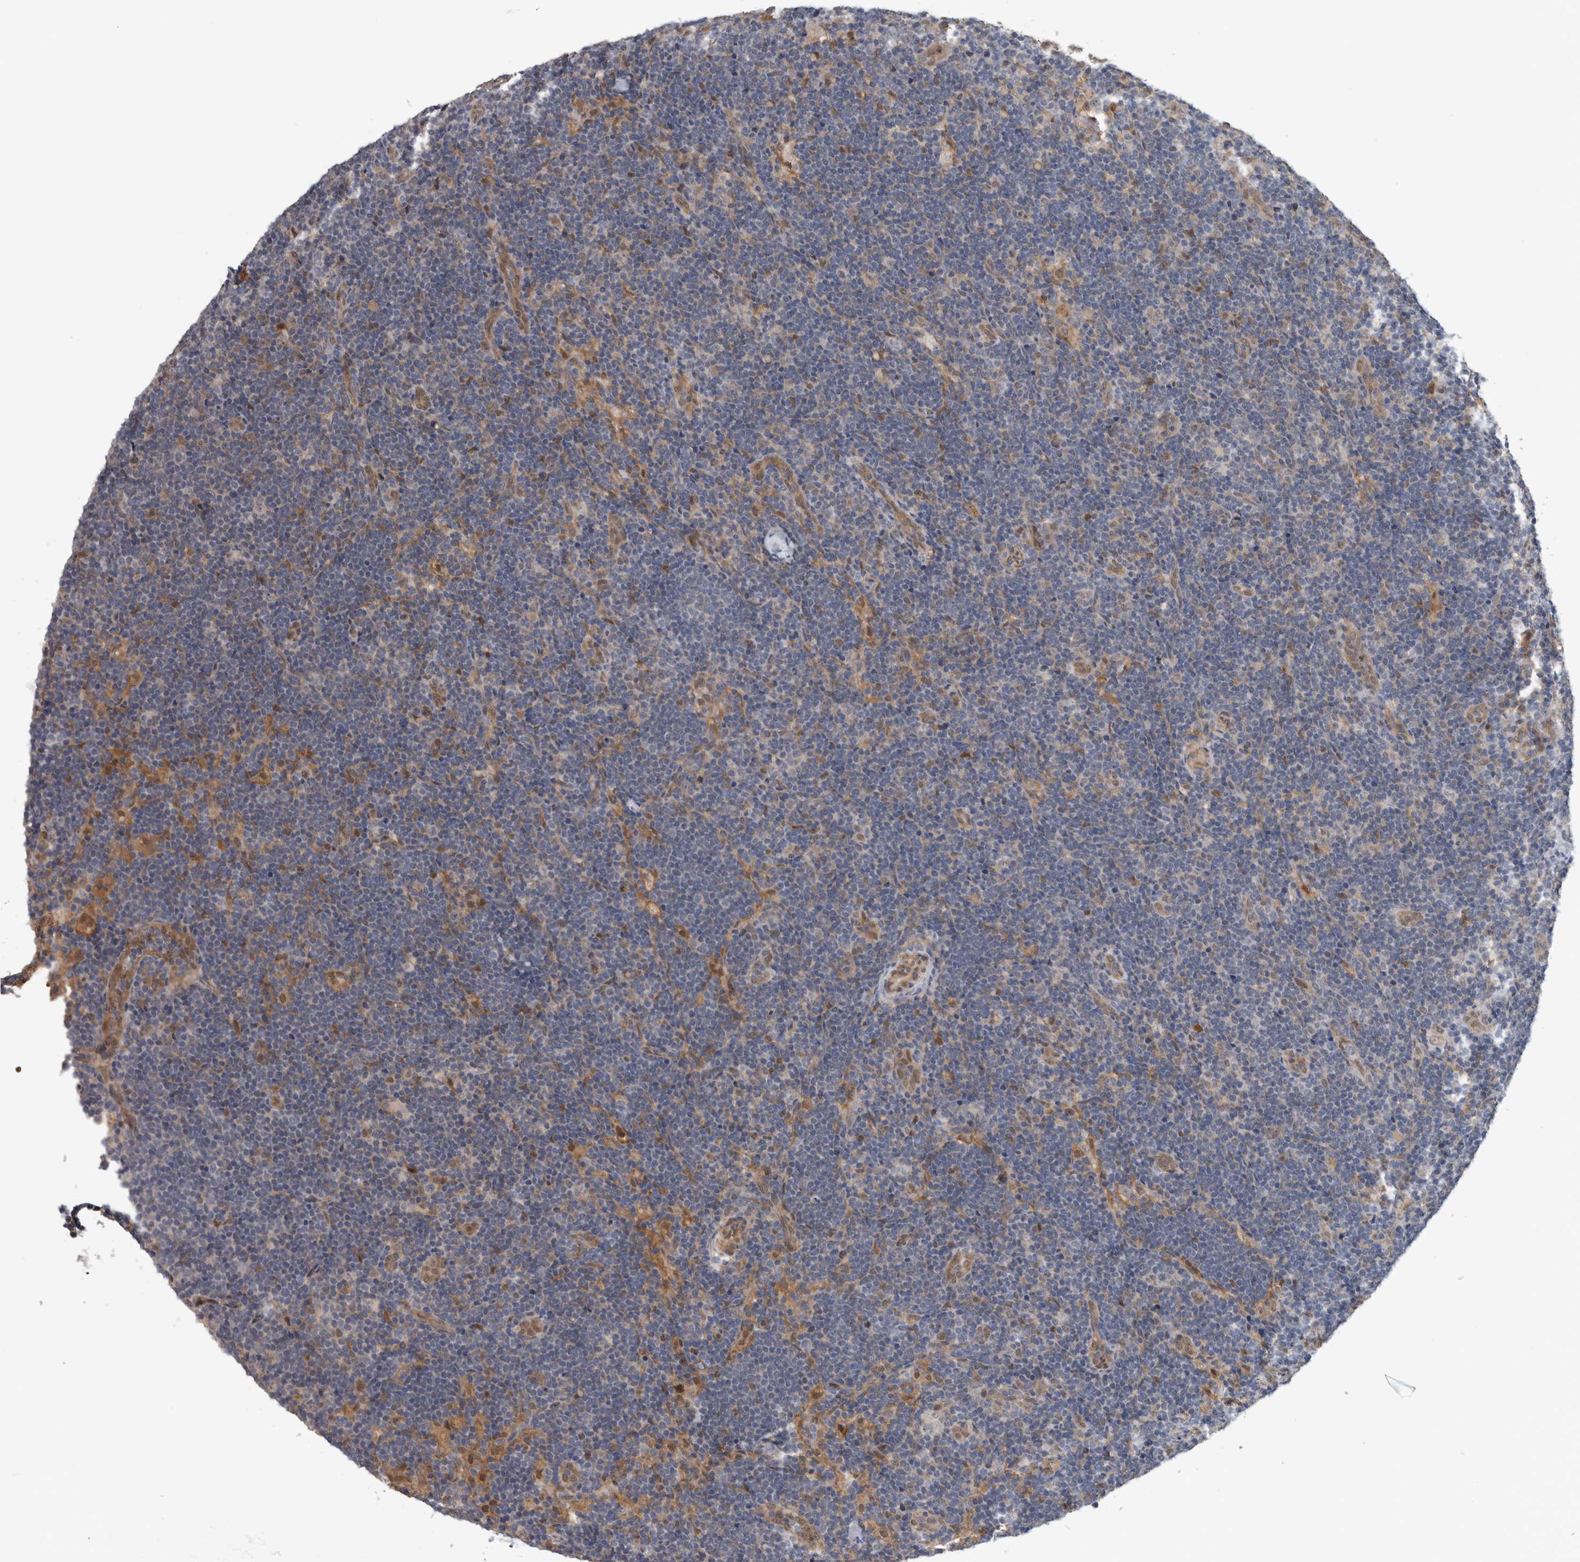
{"staining": {"intensity": "weak", "quantity": "<25%", "location": "cytoplasmic/membranous"}, "tissue": "lymph node", "cell_type": "Germinal center cells", "image_type": "normal", "snomed": [{"axis": "morphology", "description": "Normal tissue, NOS"}, {"axis": "topography", "description": "Lymph node"}], "caption": "DAB immunohistochemical staining of unremarkable lymph node displays no significant staining in germinal center cells. The staining was performed using DAB to visualize the protein expression in brown, while the nuclei were stained in blue with hematoxylin (Magnification: 20x).", "gene": "NAPRT", "patient": {"sex": "female", "age": 22}}